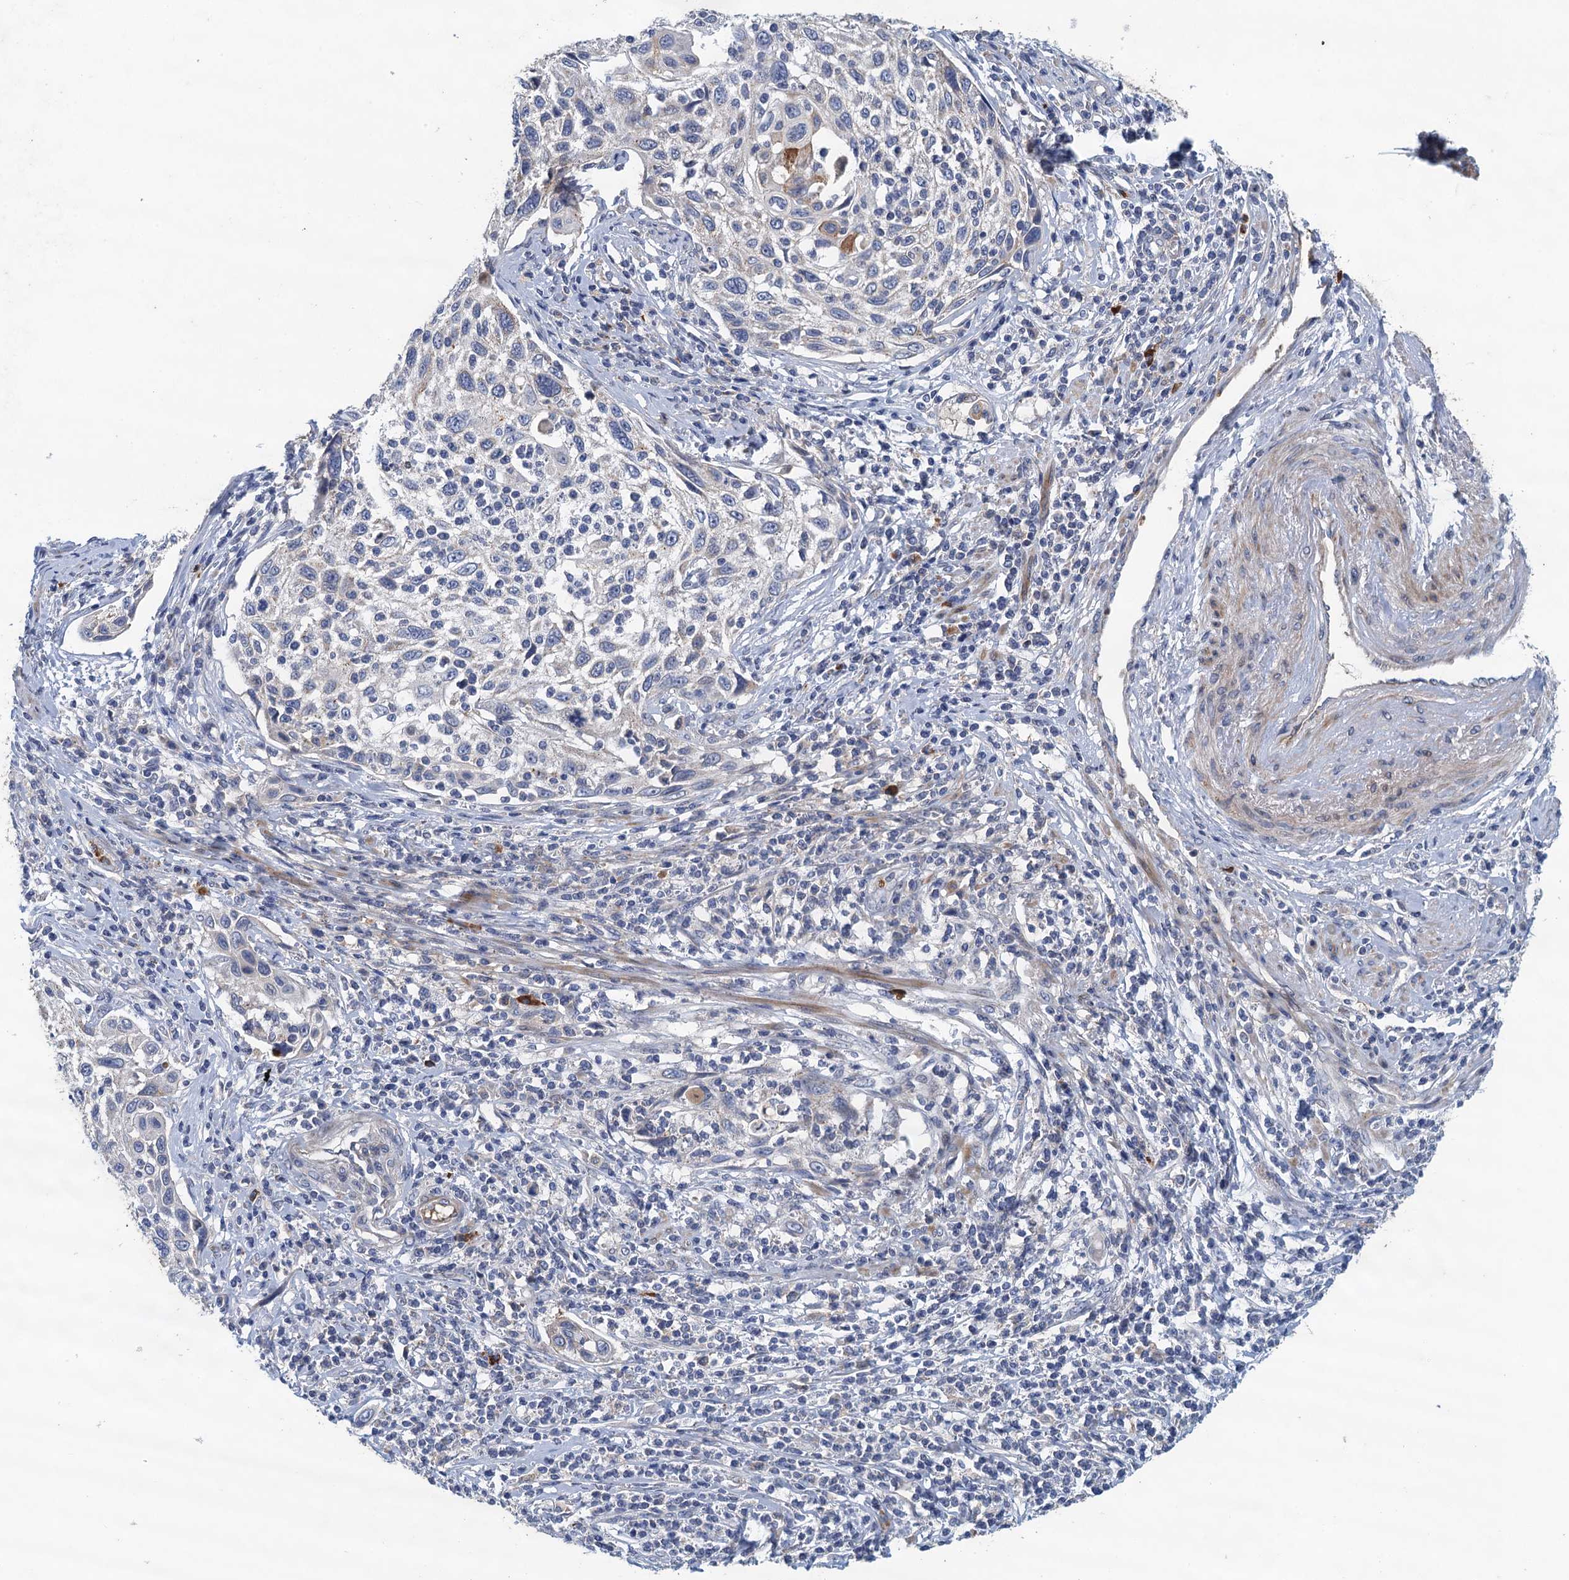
{"staining": {"intensity": "negative", "quantity": "none", "location": "none"}, "tissue": "cervical cancer", "cell_type": "Tumor cells", "image_type": "cancer", "snomed": [{"axis": "morphology", "description": "Squamous cell carcinoma, NOS"}, {"axis": "topography", "description": "Cervix"}], "caption": "Immunohistochemical staining of cervical squamous cell carcinoma shows no significant expression in tumor cells.", "gene": "TPCN1", "patient": {"sex": "female", "age": 70}}